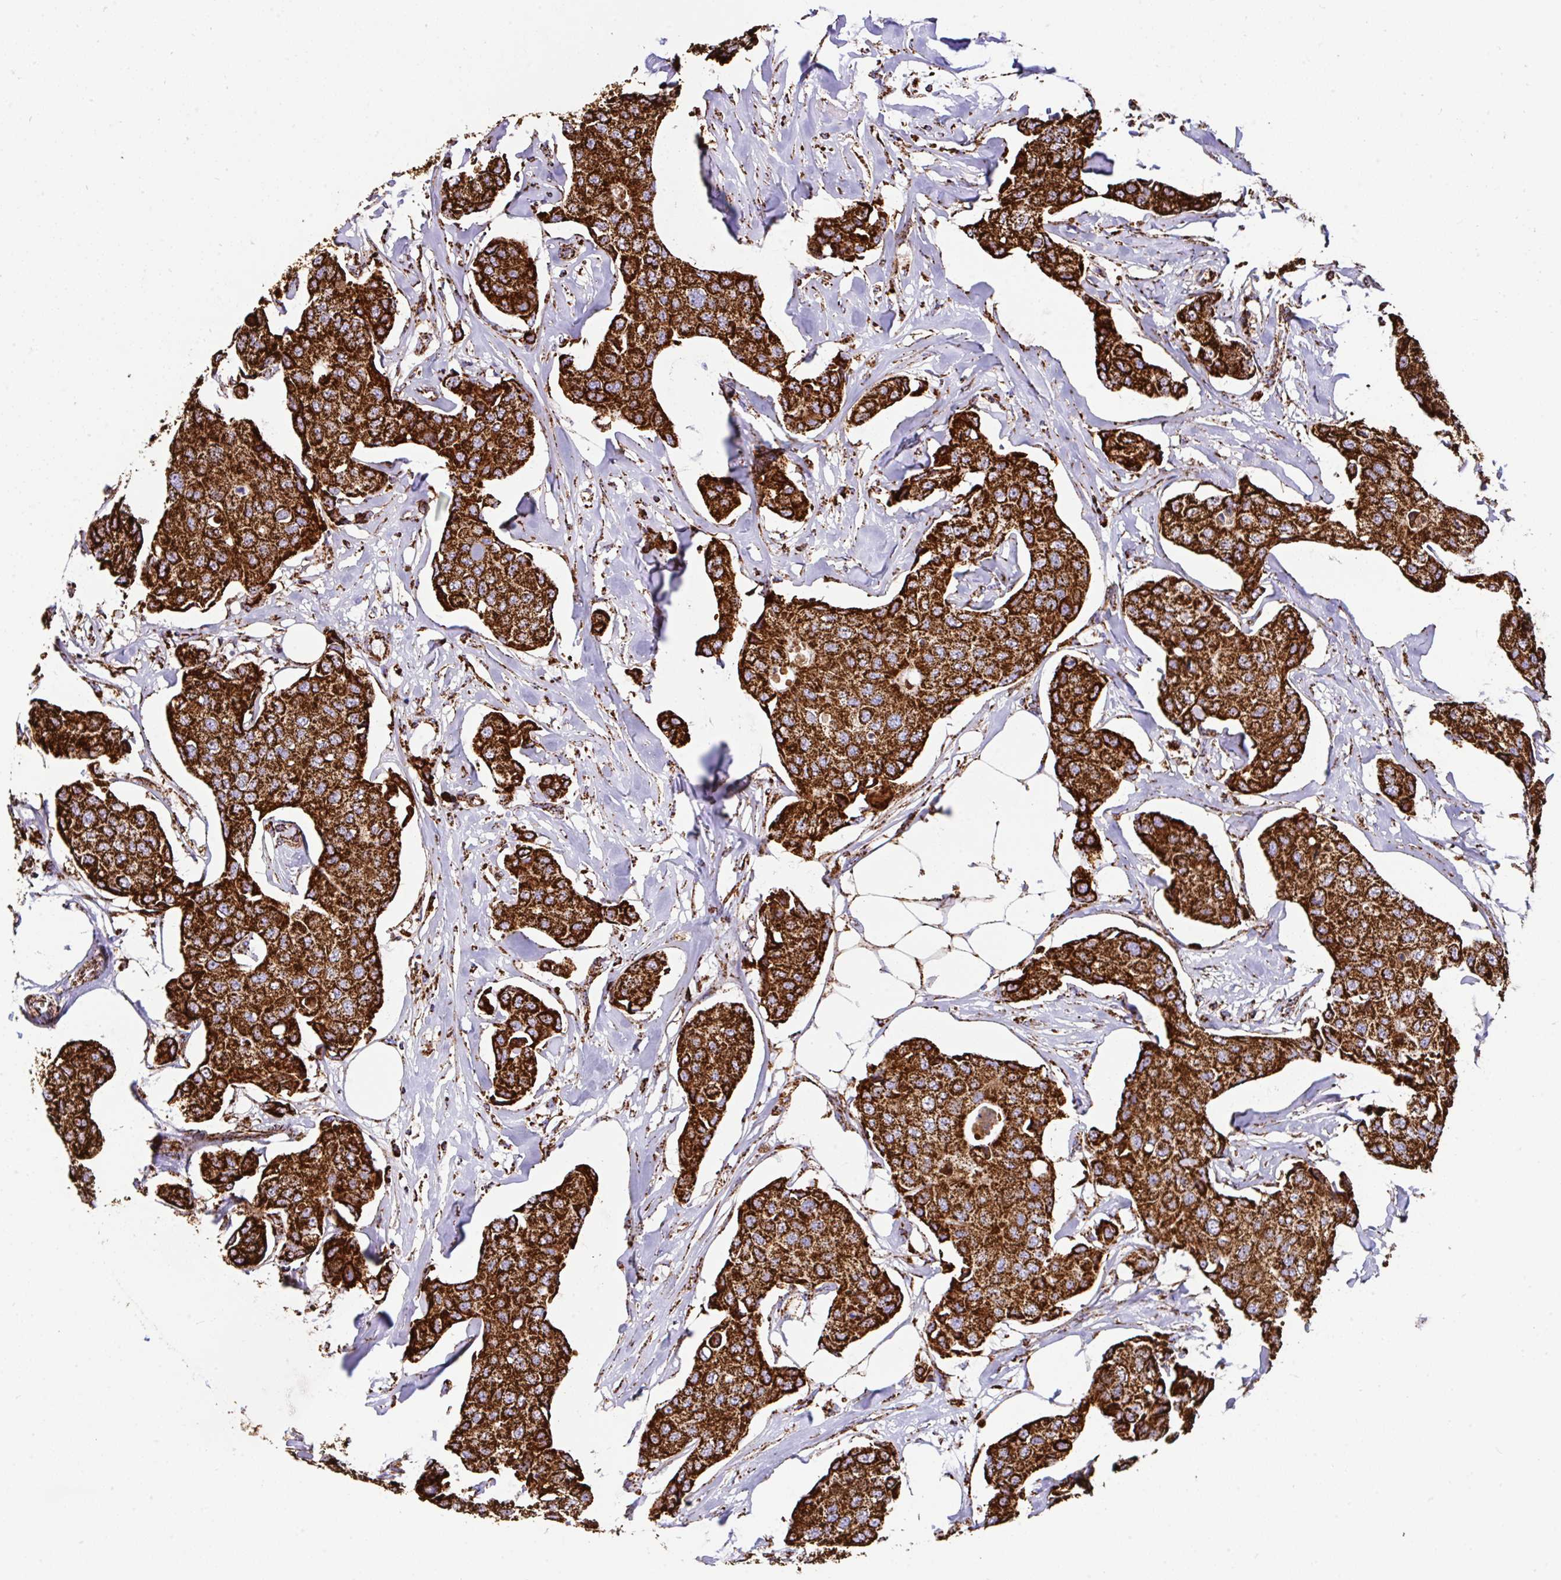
{"staining": {"intensity": "strong", "quantity": ">75%", "location": "cytoplasmic/membranous"}, "tissue": "breast cancer", "cell_type": "Tumor cells", "image_type": "cancer", "snomed": [{"axis": "morphology", "description": "Duct carcinoma"}, {"axis": "topography", "description": "Breast"}, {"axis": "topography", "description": "Lymph node"}], "caption": "Immunohistochemical staining of breast cancer (intraductal carcinoma) reveals high levels of strong cytoplasmic/membranous expression in approximately >75% of tumor cells.", "gene": "ANKRD33B", "patient": {"sex": "female", "age": 80}}